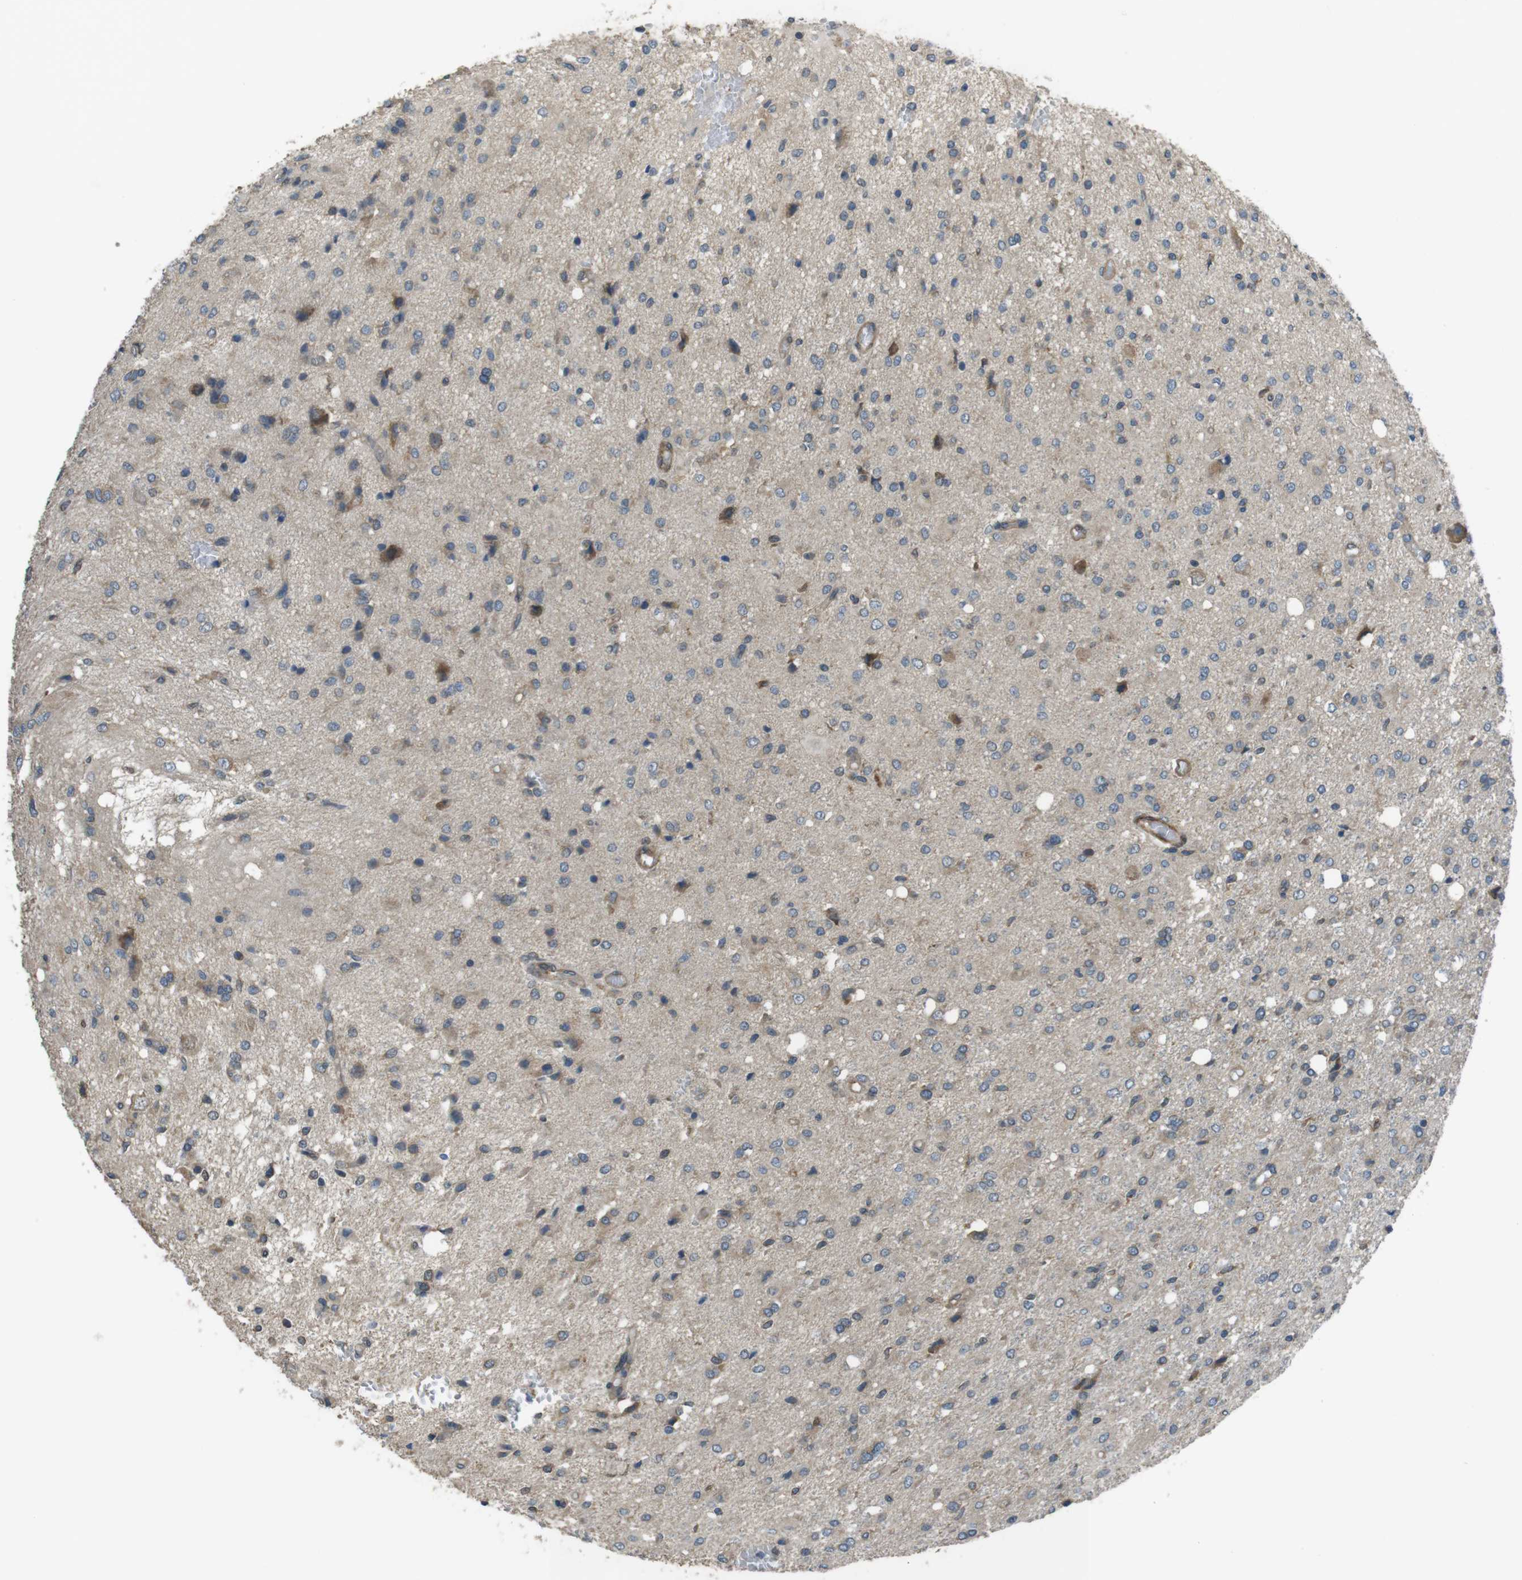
{"staining": {"intensity": "weak", "quantity": "25%-75%", "location": "cytoplasmic/membranous"}, "tissue": "glioma", "cell_type": "Tumor cells", "image_type": "cancer", "snomed": [{"axis": "morphology", "description": "Glioma, malignant, High grade"}, {"axis": "topography", "description": "Brain"}], "caption": "Immunohistochemistry (DAB) staining of malignant glioma (high-grade) shows weak cytoplasmic/membranous protein staining in about 25%-75% of tumor cells.", "gene": "FUT2", "patient": {"sex": "female", "age": 59}}